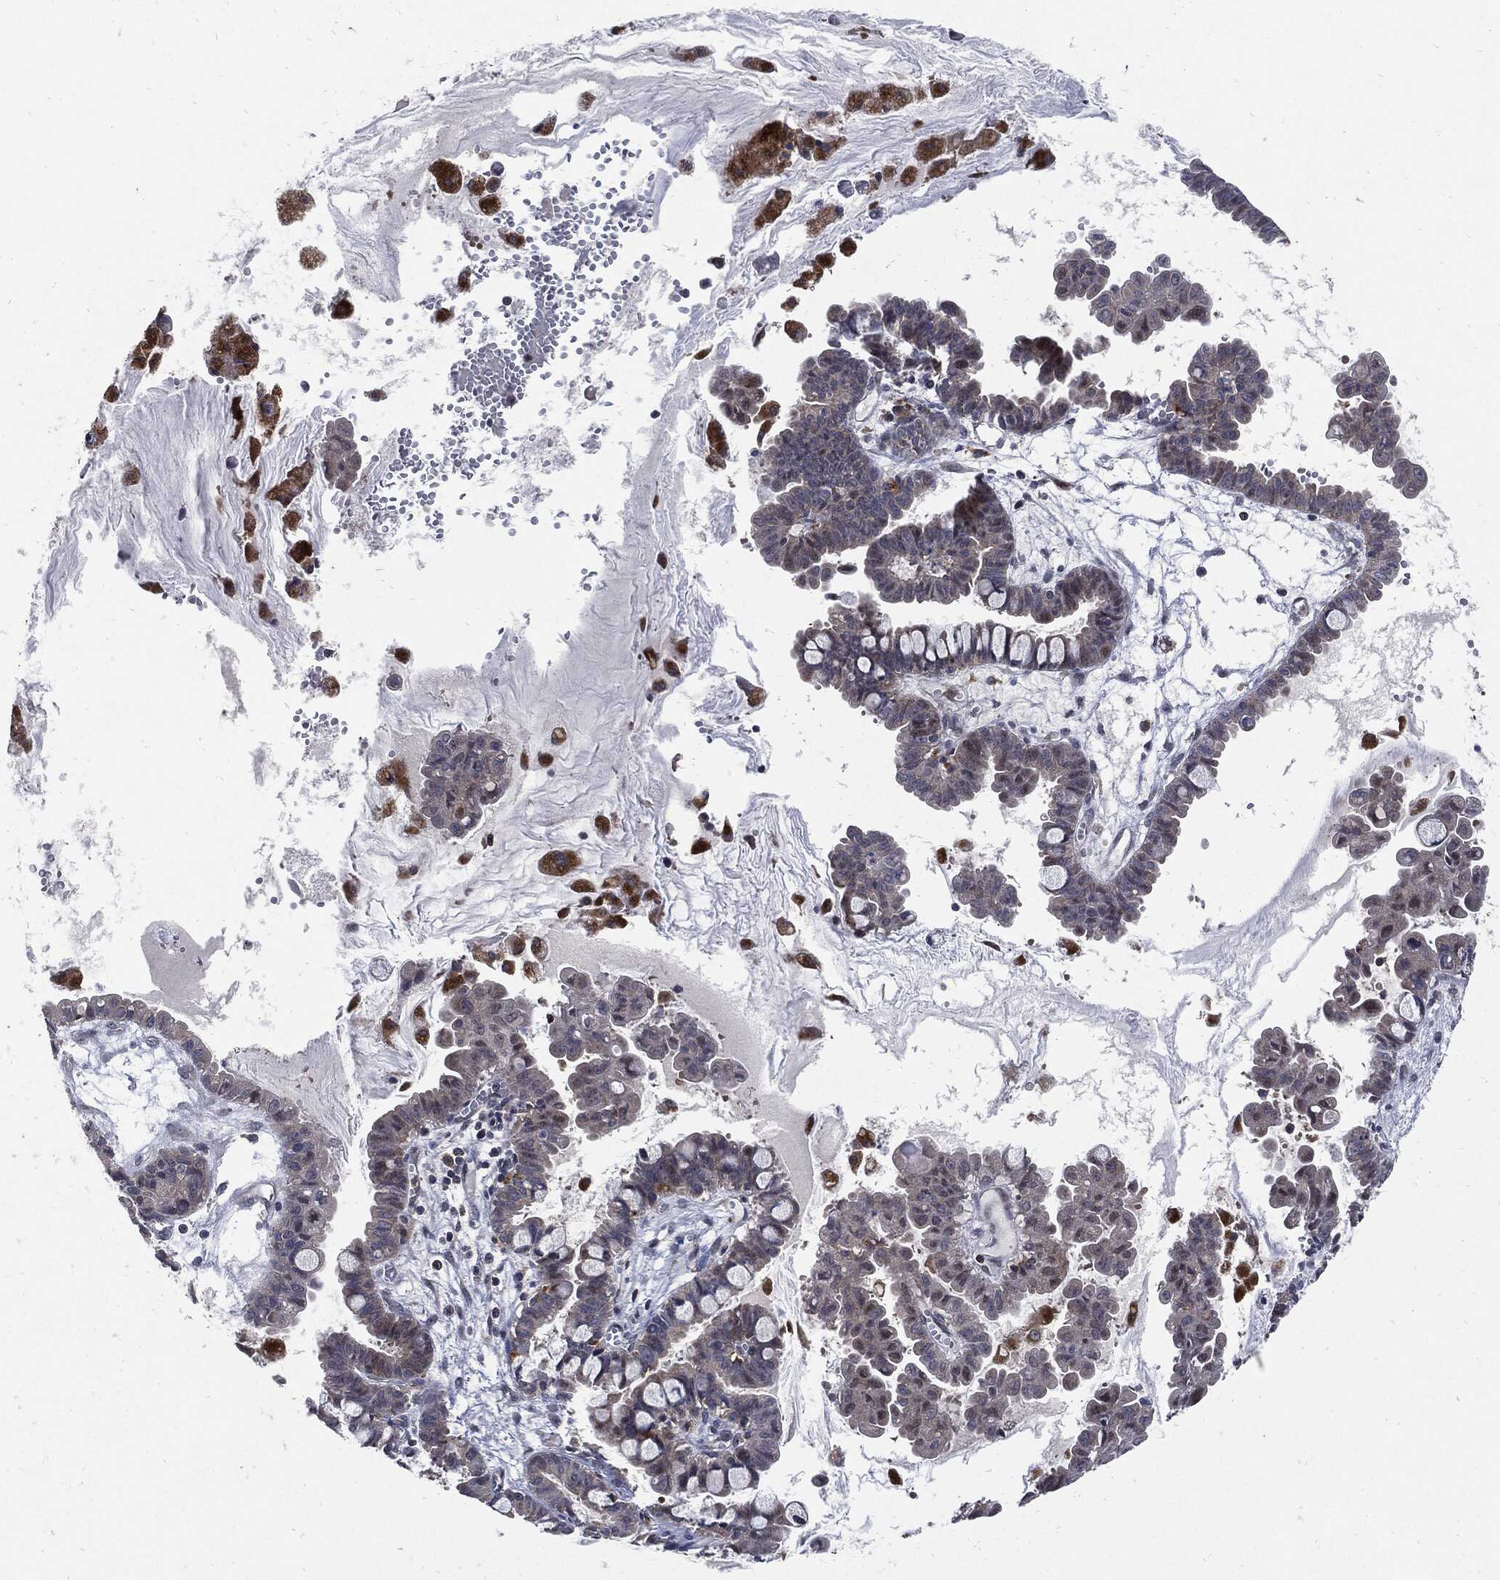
{"staining": {"intensity": "negative", "quantity": "none", "location": "none"}, "tissue": "ovarian cancer", "cell_type": "Tumor cells", "image_type": "cancer", "snomed": [{"axis": "morphology", "description": "Cystadenocarcinoma, mucinous, NOS"}, {"axis": "topography", "description": "Ovary"}], "caption": "Photomicrograph shows no significant protein expression in tumor cells of ovarian cancer (mucinous cystadenocarcinoma).", "gene": "SLC31A2", "patient": {"sex": "female", "age": 63}}